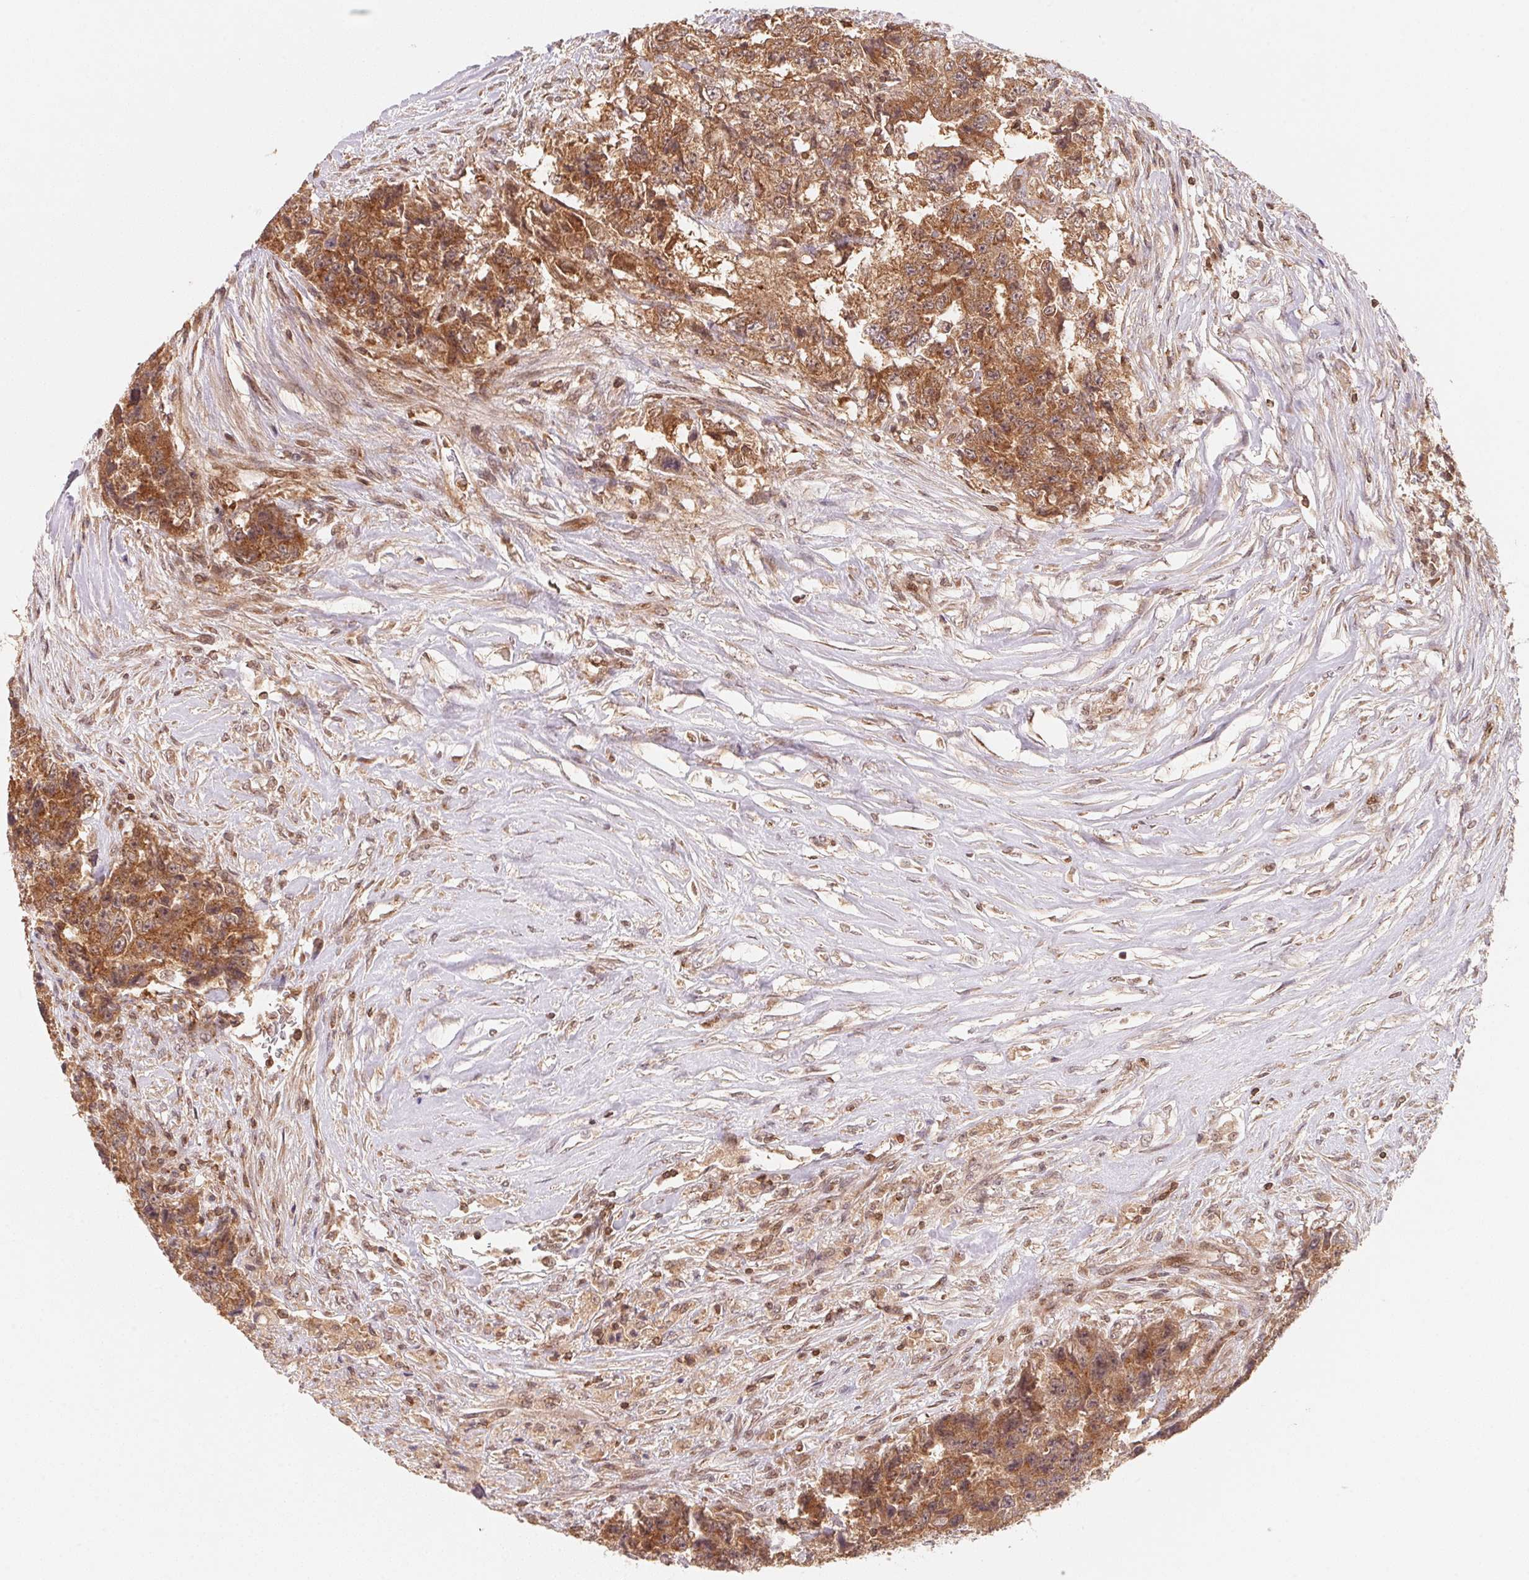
{"staining": {"intensity": "strong", "quantity": ">75%", "location": "cytoplasmic/membranous"}, "tissue": "testis cancer", "cell_type": "Tumor cells", "image_type": "cancer", "snomed": [{"axis": "morphology", "description": "Carcinoma, Embryonal, NOS"}, {"axis": "topography", "description": "Testis"}], "caption": "A high amount of strong cytoplasmic/membranous expression is present in about >75% of tumor cells in testis cancer tissue.", "gene": "CCDC102B", "patient": {"sex": "male", "age": 24}}